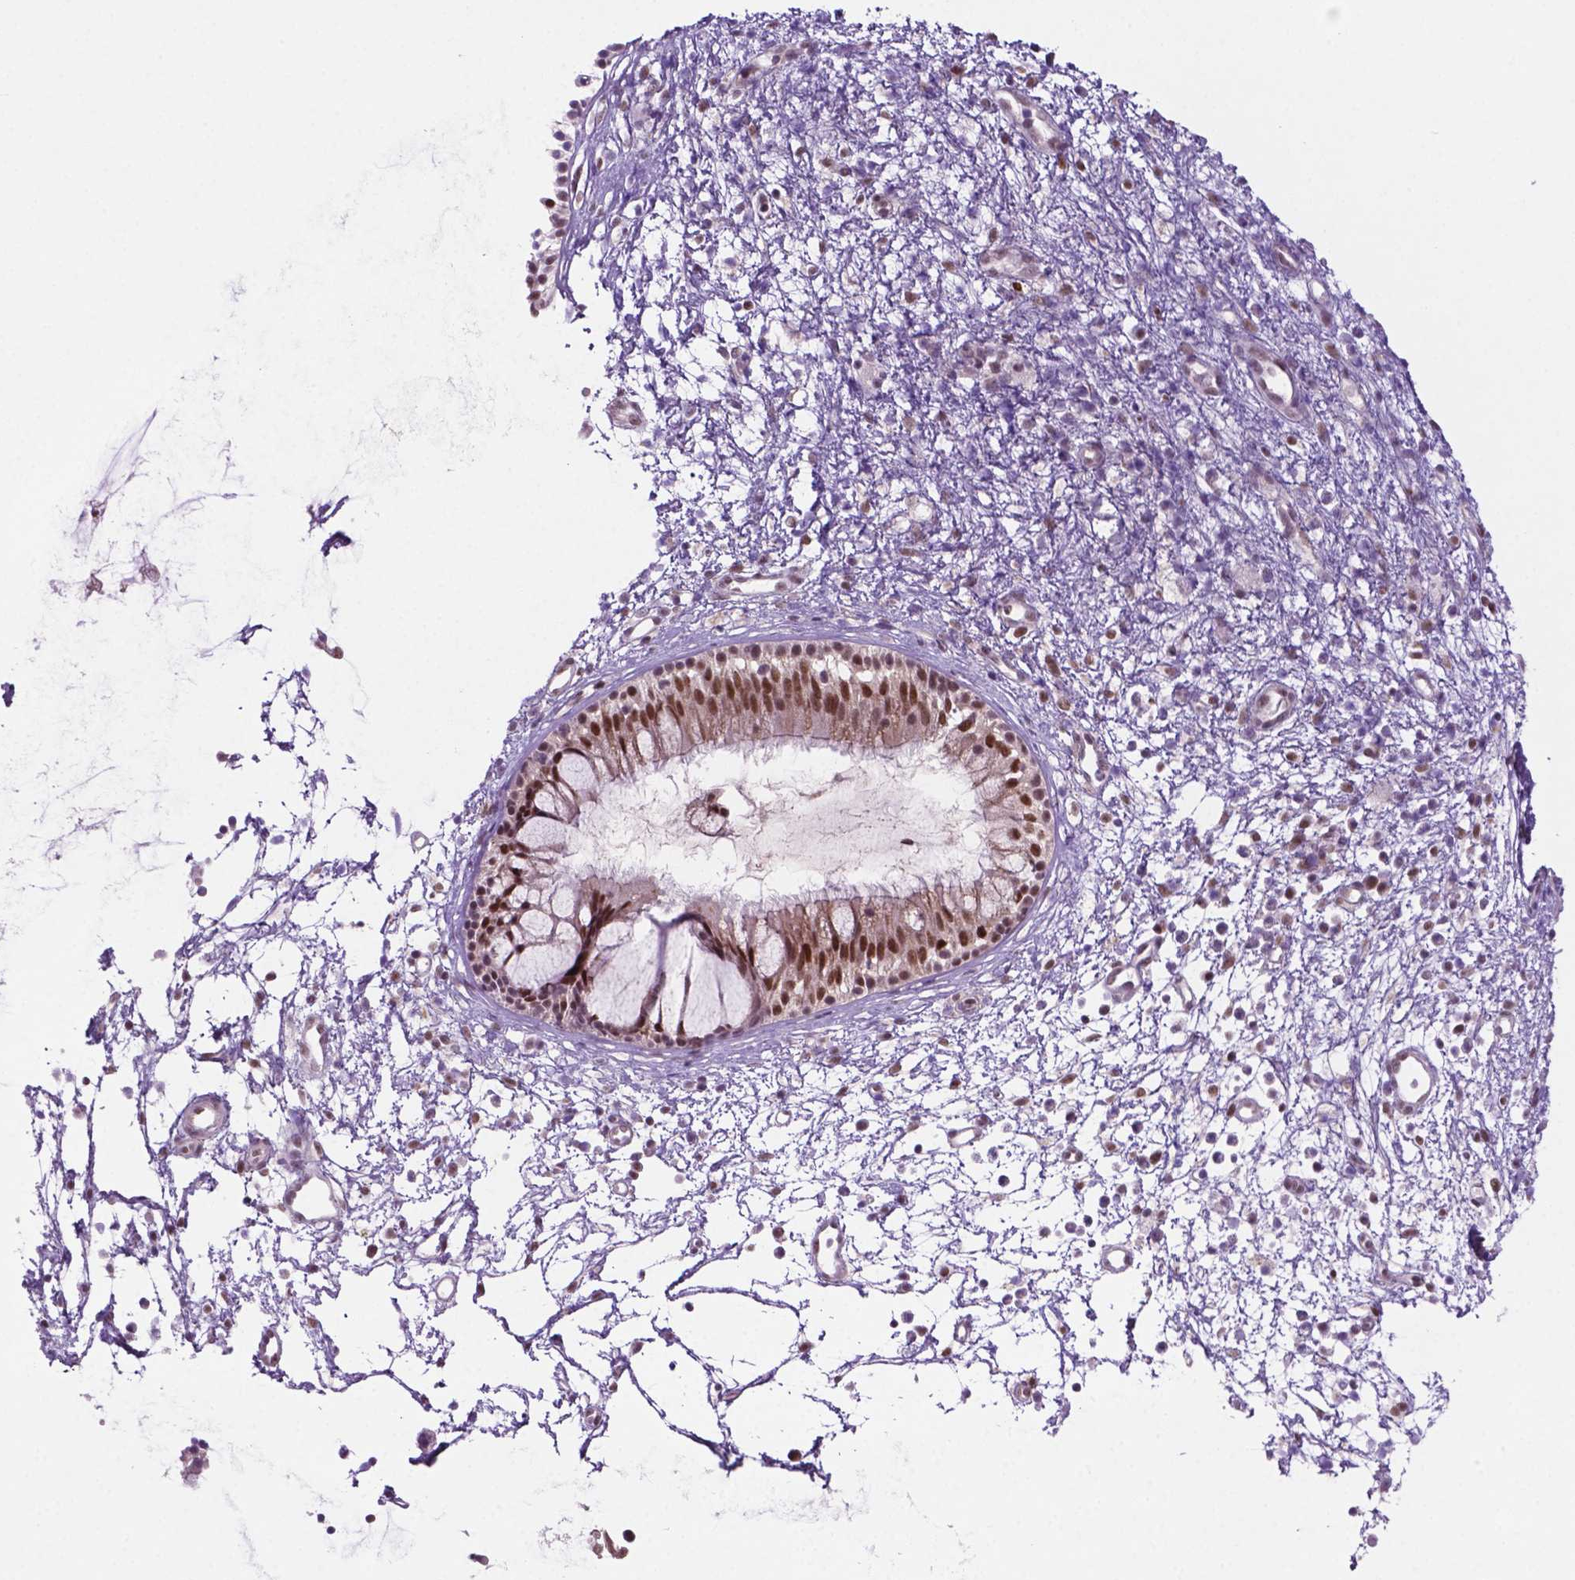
{"staining": {"intensity": "moderate", "quantity": ">75%", "location": "nuclear"}, "tissue": "nasopharynx", "cell_type": "Respiratory epithelial cells", "image_type": "normal", "snomed": [{"axis": "morphology", "description": "Normal tissue, NOS"}, {"axis": "topography", "description": "Nasopharynx"}], "caption": "Protein expression analysis of normal nasopharynx exhibits moderate nuclear staining in approximately >75% of respiratory epithelial cells. (brown staining indicates protein expression, while blue staining denotes nuclei).", "gene": "PHAX", "patient": {"sex": "male", "age": 77}}